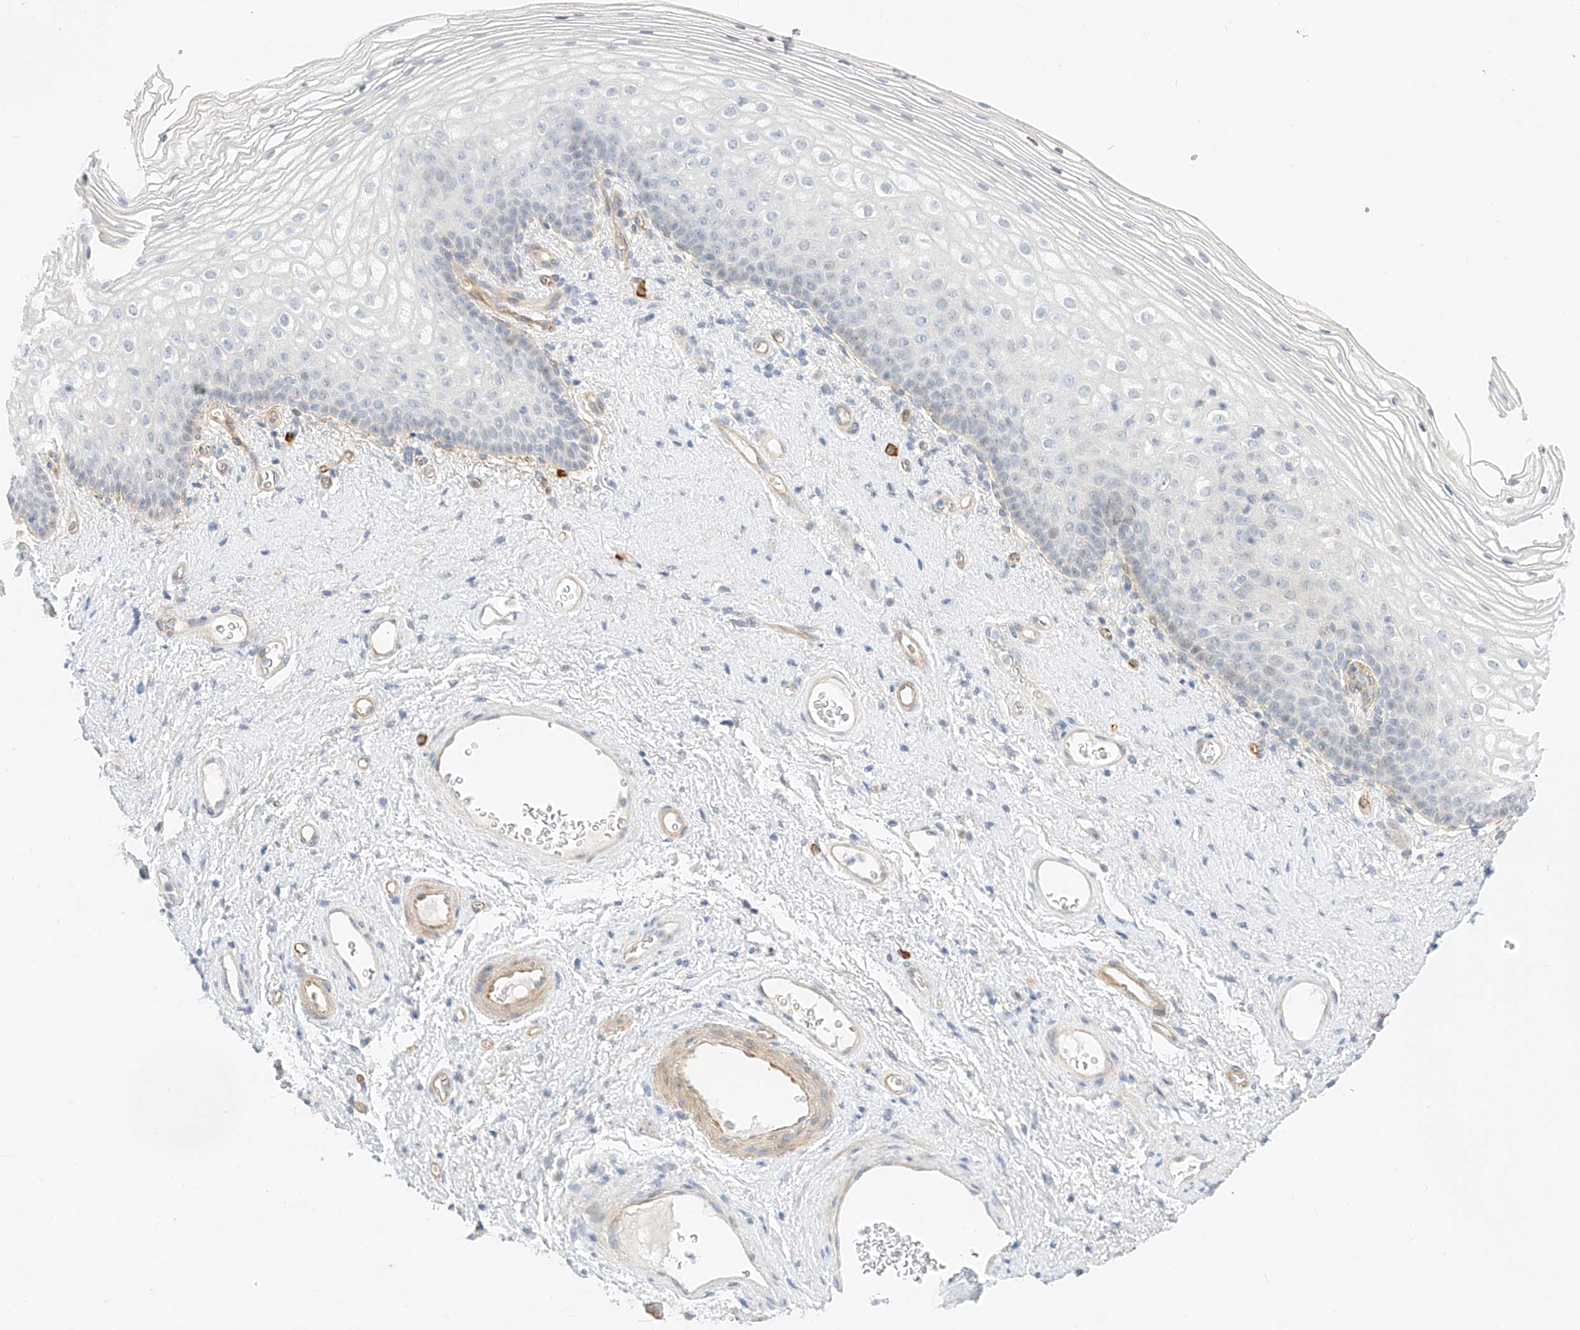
{"staining": {"intensity": "negative", "quantity": "none", "location": "none"}, "tissue": "vagina", "cell_type": "Squamous epithelial cells", "image_type": "normal", "snomed": [{"axis": "morphology", "description": "Normal tissue, NOS"}, {"axis": "topography", "description": "Vagina"}], "caption": "A high-resolution photomicrograph shows immunohistochemistry (IHC) staining of unremarkable vagina, which exhibits no significant positivity in squamous epithelial cells. The staining was performed using DAB to visualize the protein expression in brown, while the nuclei were stained in blue with hematoxylin (Magnification: 20x).", "gene": "CDCP2", "patient": {"sex": "female", "age": 60}}